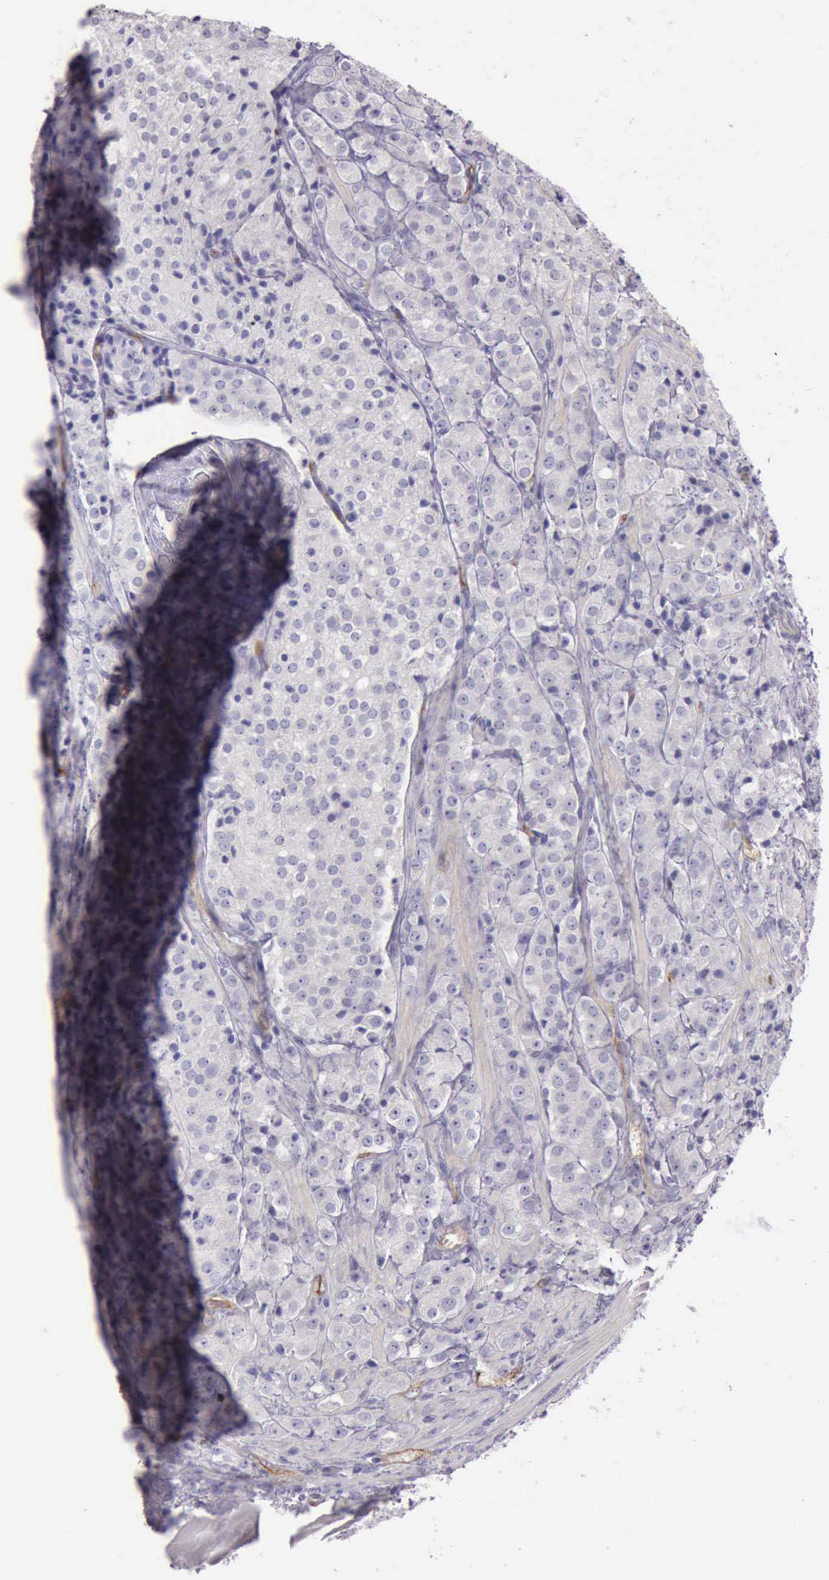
{"staining": {"intensity": "negative", "quantity": "none", "location": "none"}, "tissue": "prostate cancer", "cell_type": "Tumor cells", "image_type": "cancer", "snomed": [{"axis": "morphology", "description": "Adenocarcinoma, Medium grade"}, {"axis": "topography", "description": "Prostate"}], "caption": "The image exhibits no significant expression in tumor cells of prostate cancer (adenocarcinoma (medium-grade)).", "gene": "TCEANC", "patient": {"sex": "male", "age": 70}}